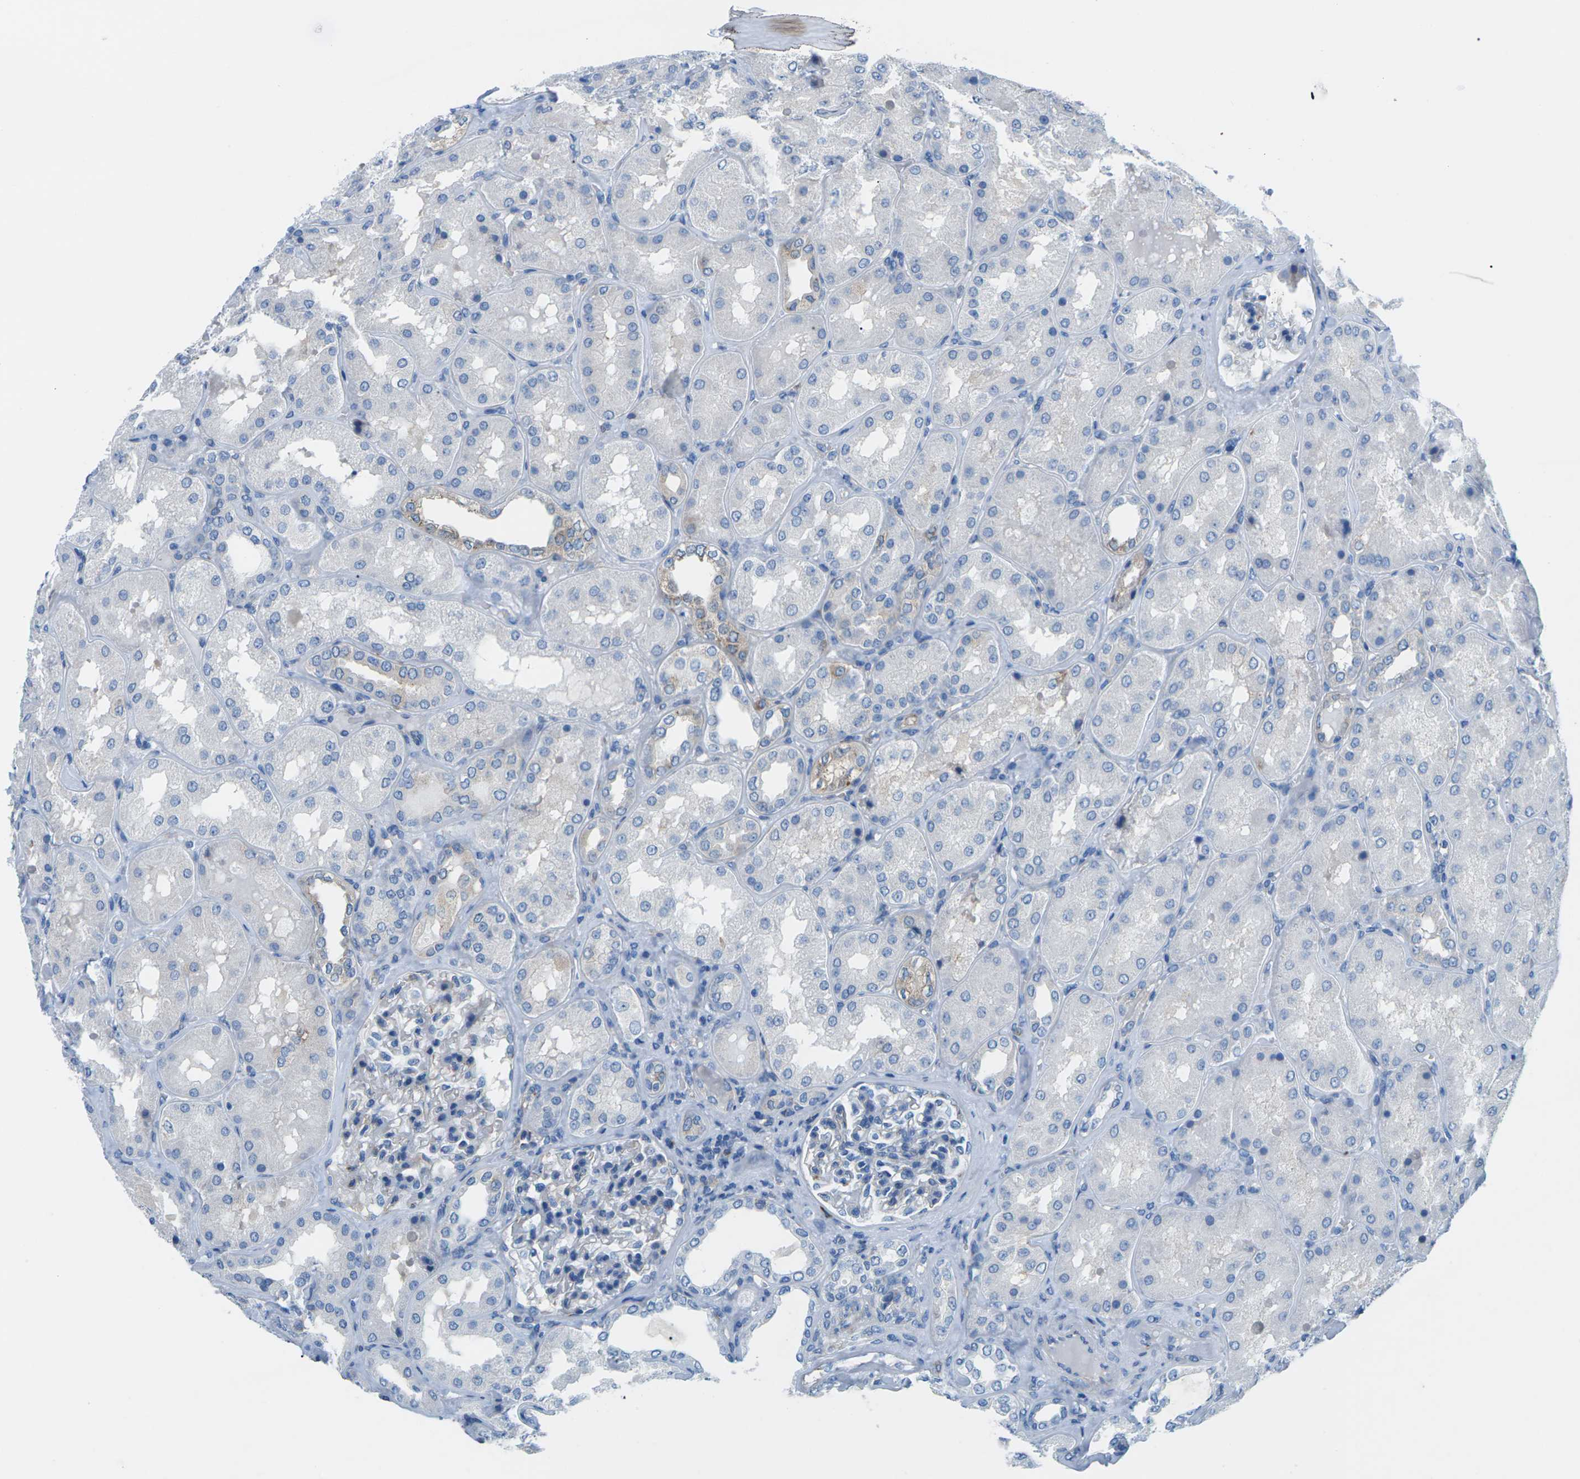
{"staining": {"intensity": "negative", "quantity": "none", "location": "none"}, "tissue": "kidney", "cell_type": "Cells in glomeruli", "image_type": "normal", "snomed": [{"axis": "morphology", "description": "Normal tissue, NOS"}, {"axis": "topography", "description": "Kidney"}], "caption": "DAB (3,3'-diaminobenzidine) immunohistochemical staining of normal human kidney exhibits no significant positivity in cells in glomeruli.", "gene": "SYNGR2", "patient": {"sex": "female", "age": 56}}